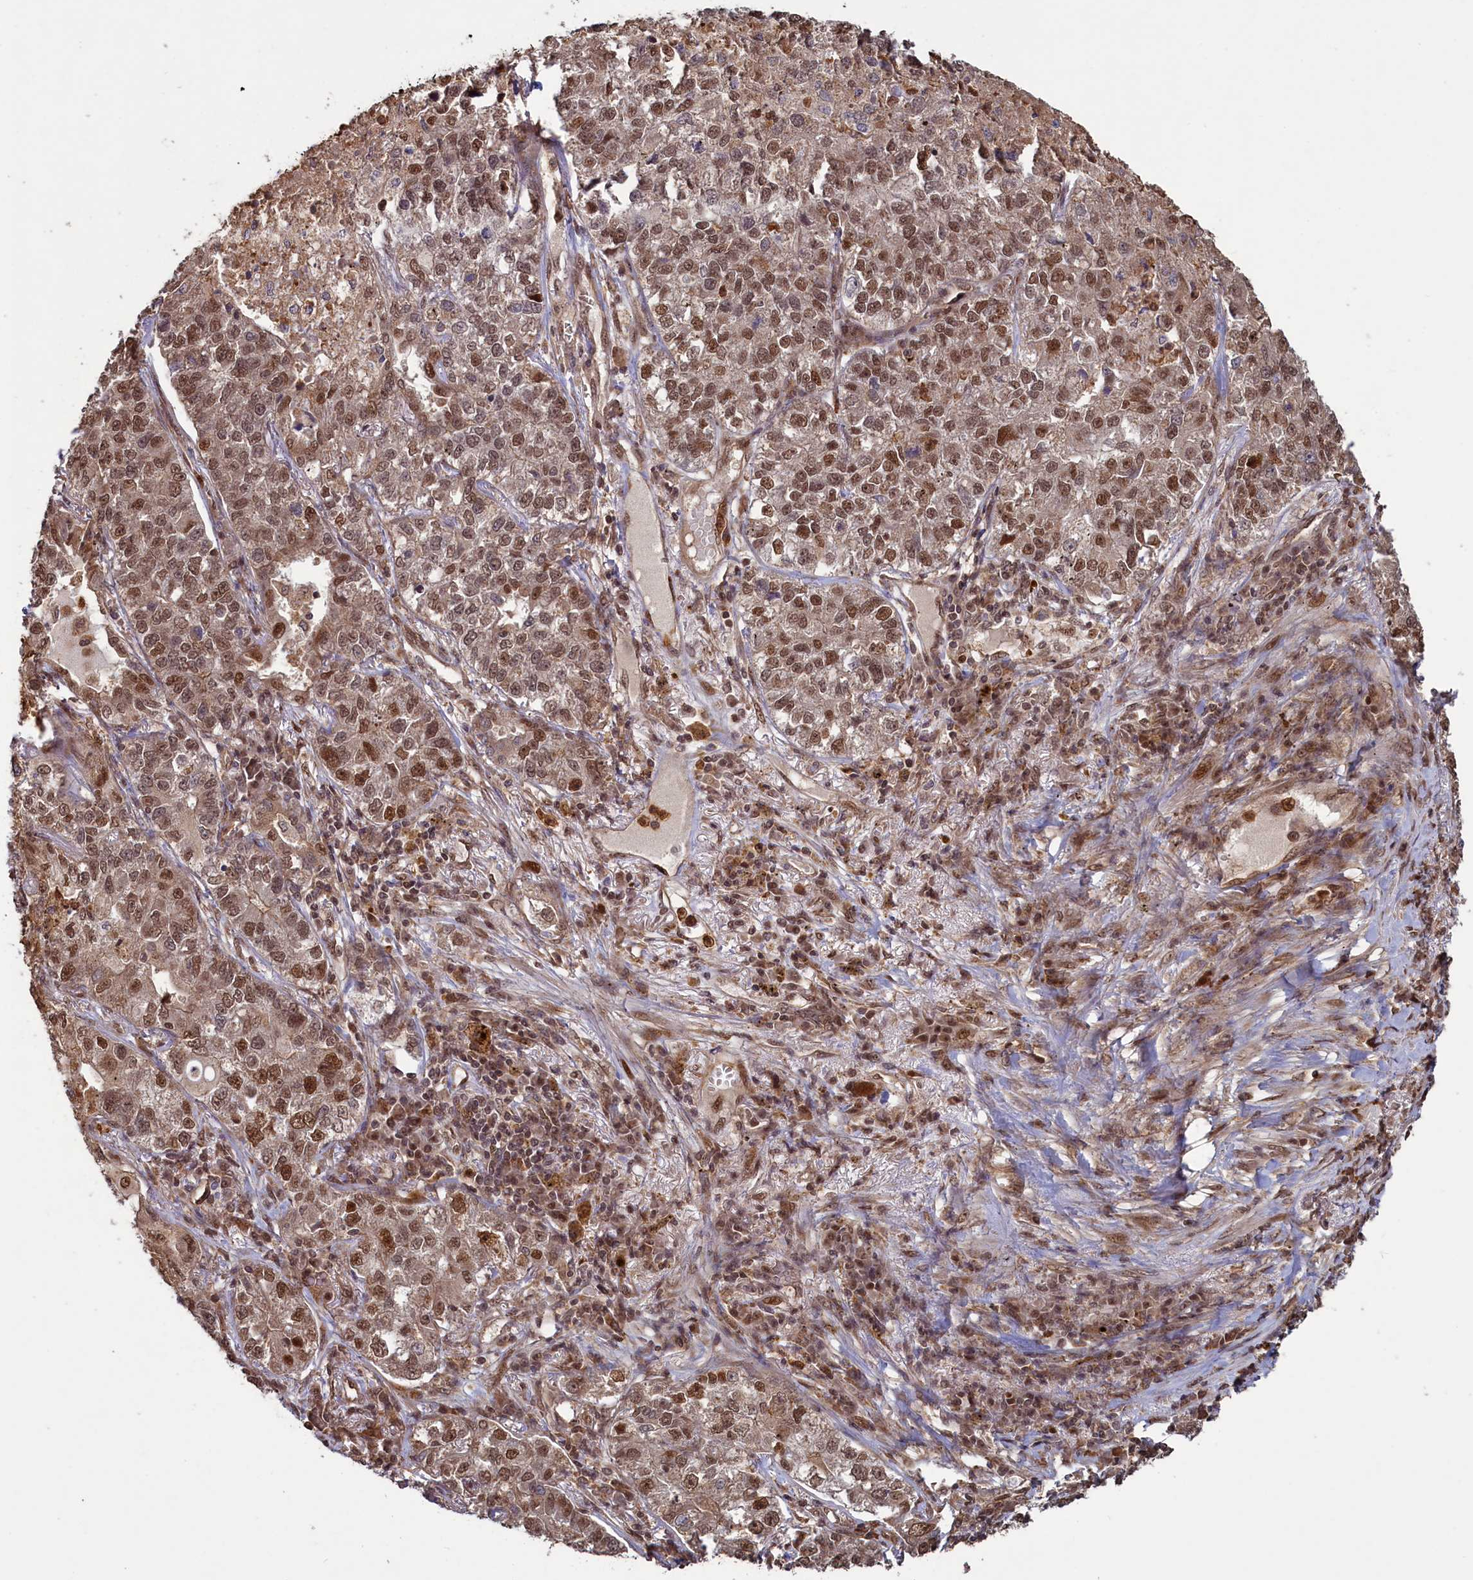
{"staining": {"intensity": "moderate", "quantity": ">75%", "location": "nuclear"}, "tissue": "lung cancer", "cell_type": "Tumor cells", "image_type": "cancer", "snomed": [{"axis": "morphology", "description": "Adenocarcinoma, NOS"}, {"axis": "topography", "description": "Lung"}], "caption": "A brown stain labels moderate nuclear expression of a protein in lung adenocarcinoma tumor cells.", "gene": "NAE1", "patient": {"sex": "male", "age": 49}}